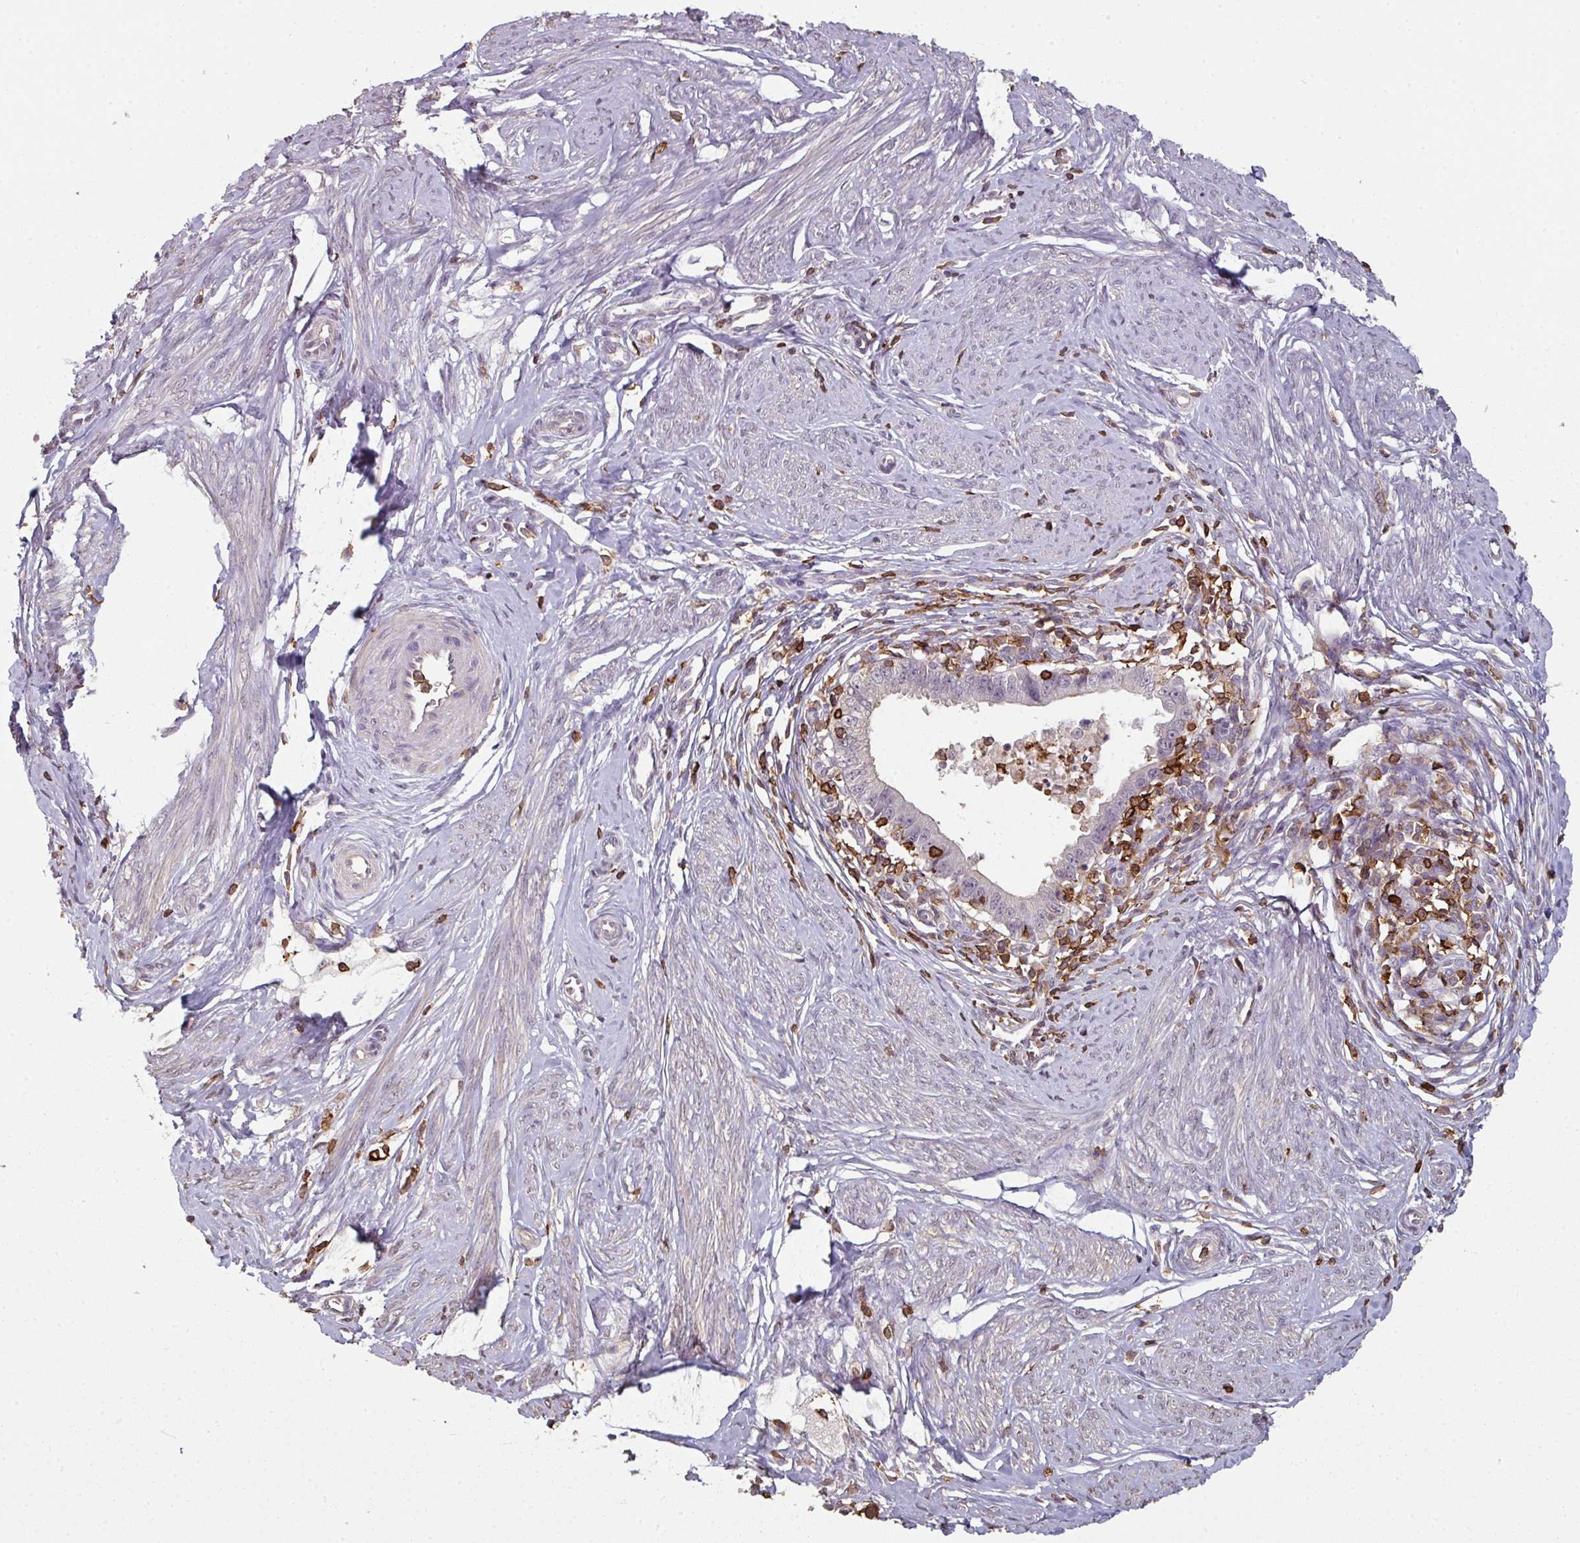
{"staining": {"intensity": "negative", "quantity": "none", "location": "none"}, "tissue": "cervical cancer", "cell_type": "Tumor cells", "image_type": "cancer", "snomed": [{"axis": "morphology", "description": "Adenocarcinoma, NOS"}, {"axis": "topography", "description": "Cervix"}], "caption": "The photomicrograph exhibits no staining of tumor cells in cervical cancer.", "gene": "OLFML2B", "patient": {"sex": "female", "age": 36}}